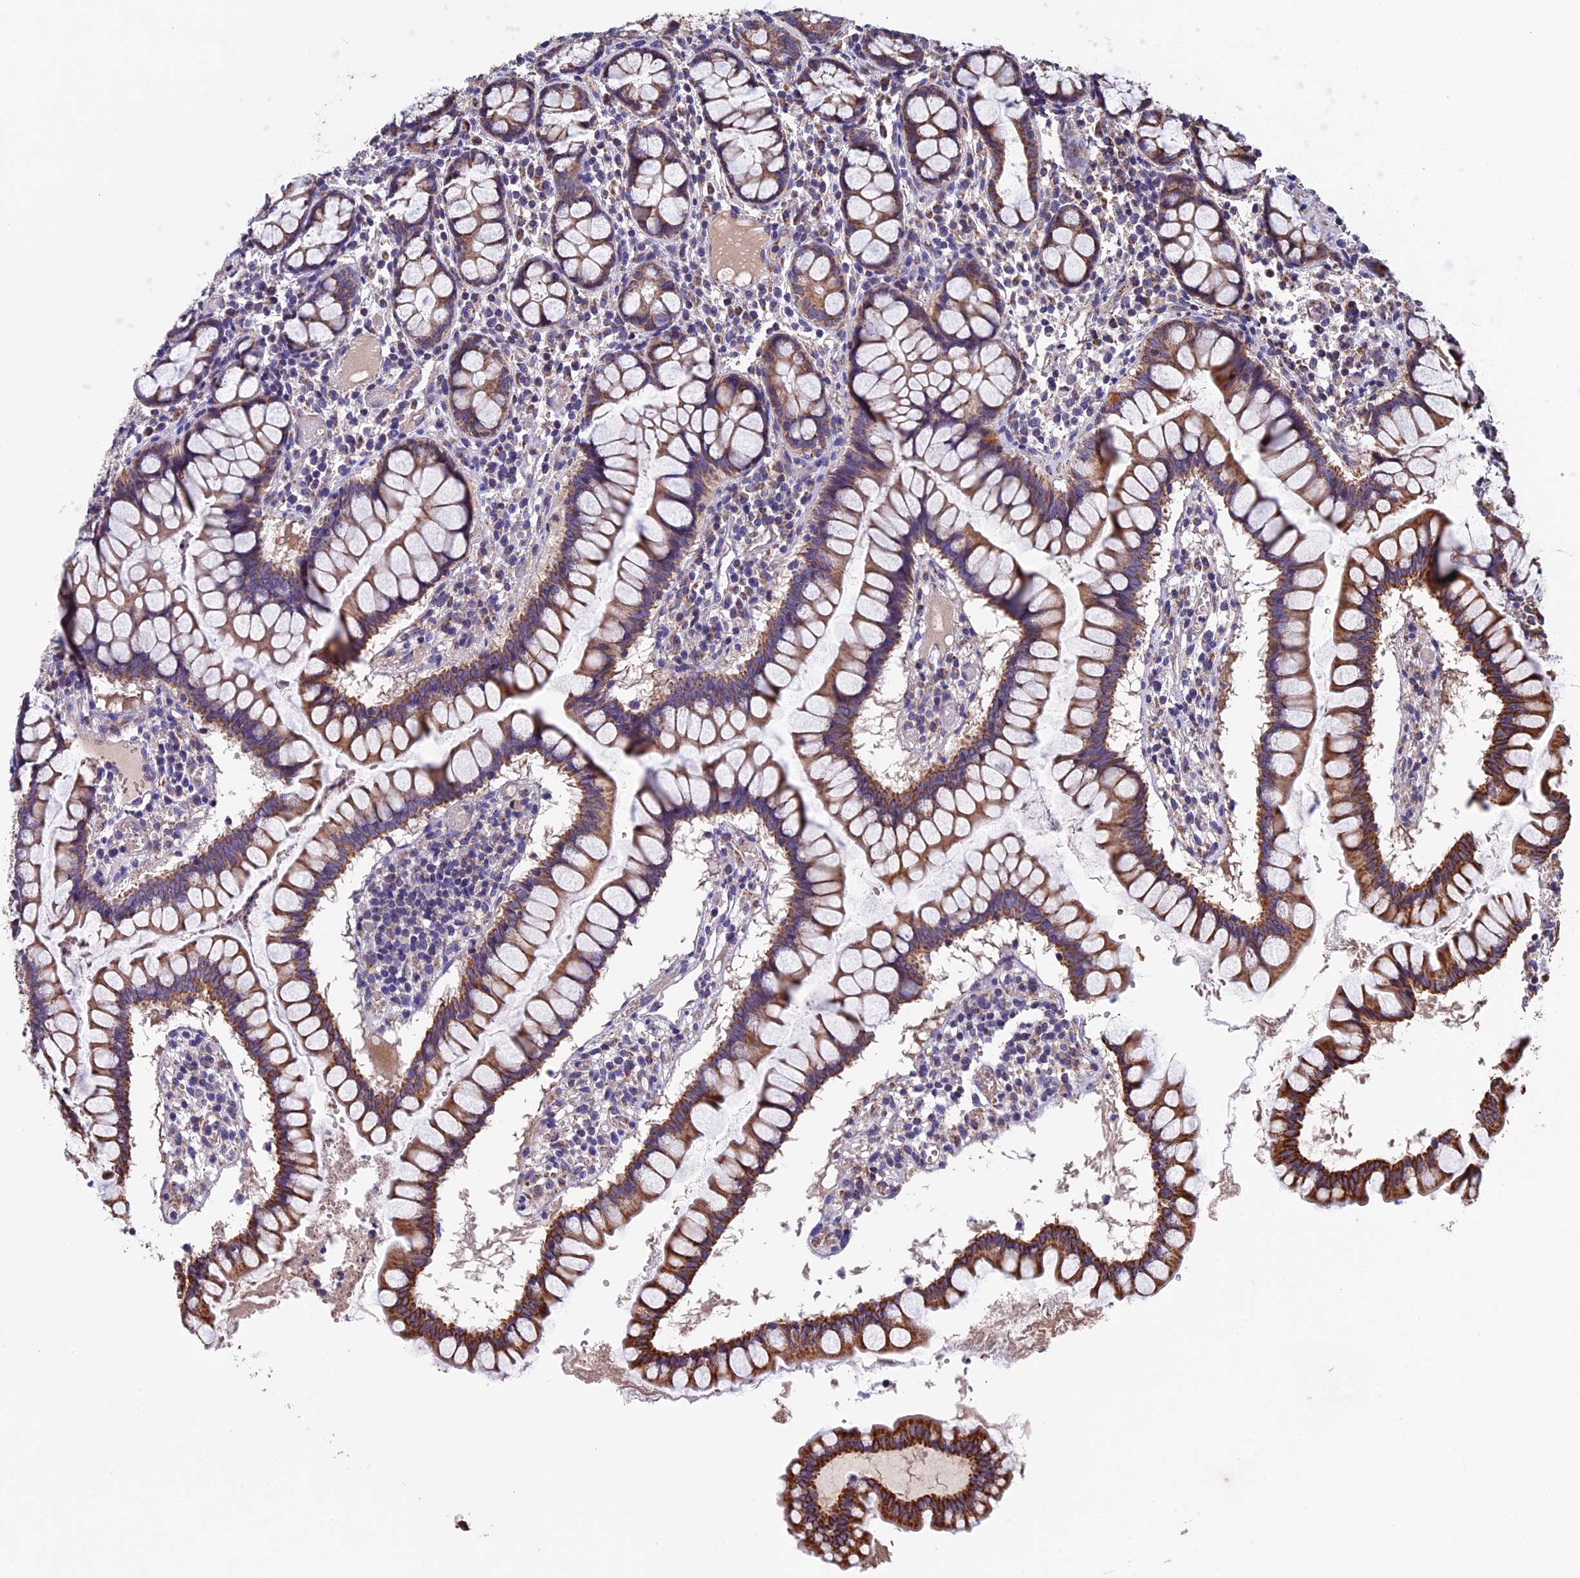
{"staining": {"intensity": "weak", "quantity": "25%-75%", "location": "cytoplasmic/membranous"}, "tissue": "colon", "cell_type": "Endothelial cells", "image_type": "normal", "snomed": [{"axis": "morphology", "description": "Normal tissue, NOS"}, {"axis": "morphology", "description": "Adenocarcinoma, NOS"}, {"axis": "topography", "description": "Colon"}], "caption": "Human colon stained with a brown dye reveals weak cytoplasmic/membranous positive staining in about 25%-75% of endothelial cells.", "gene": "RNF17", "patient": {"sex": "female", "age": 55}}